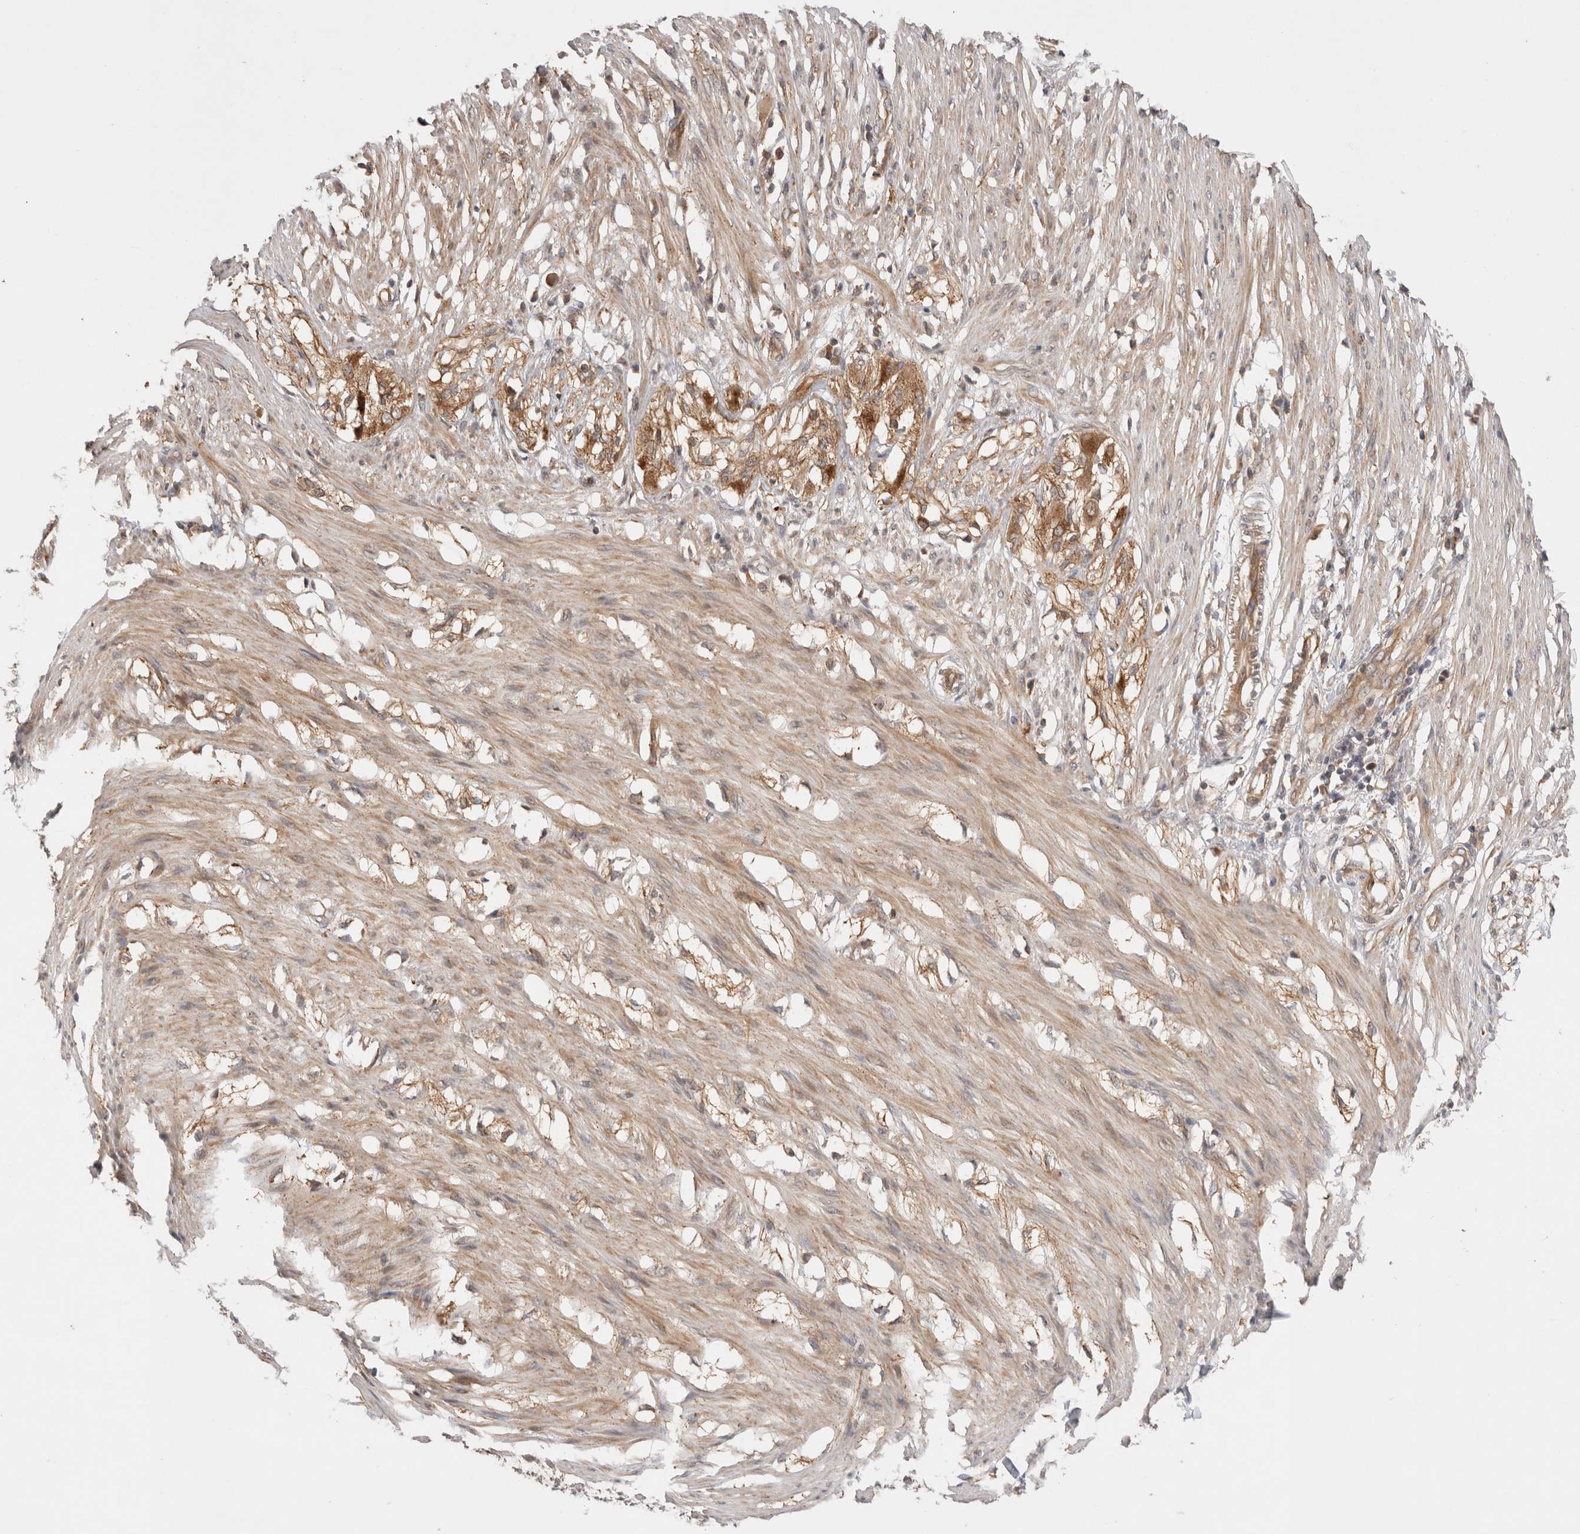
{"staining": {"intensity": "weak", "quantity": ">75%", "location": "cytoplasmic/membranous"}, "tissue": "smooth muscle", "cell_type": "Smooth muscle cells", "image_type": "normal", "snomed": [{"axis": "morphology", "description": "Normal tissue, NOS"}, {"axis": "morphology", "description": "Adenocarcinoma, NOS"}, {"axis": "topography", "description": "Smooth muscle"}, {"axis": "topography", "description": "Colon"}], "caption": "Brown immunohistochemical staining in normal human smooth muscle displays weak cytoplasmic/membranous positivity in approximately >75% of smooth muscle cells.", "gene": "VPS28", "patient": {"sex": "male", "age": 14}}